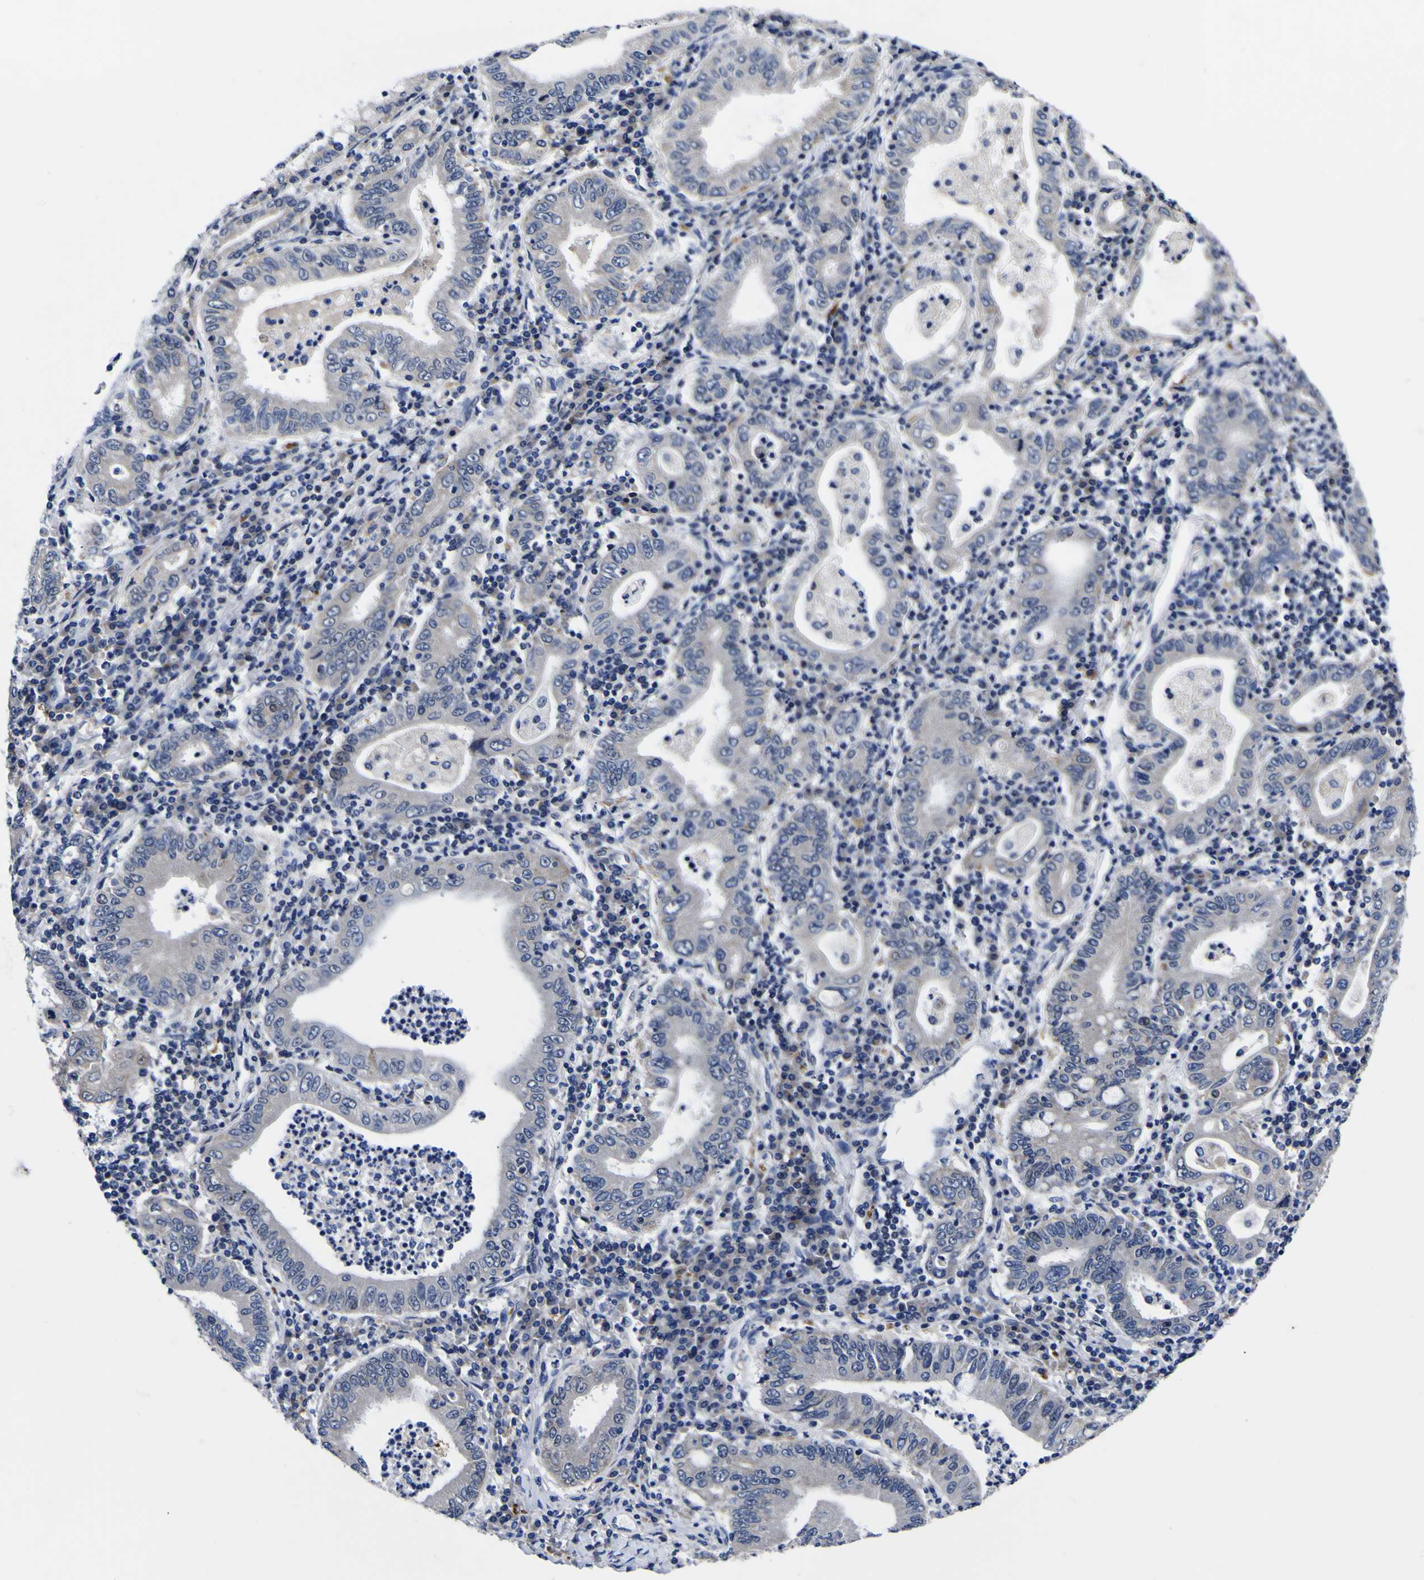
{"staining": {"intensity": "negative", "quantity": "none", "location": "none"}, "tissue": "stomach cancer", "cell_type": "Tumor cells", "image_type": "cancer", "snomed": [{"axis": "morphology", "description": "Normal tissue, NOS"}, {"axis": "morphology", "description": "Adenocarcinoma, NOS"}, {"axis": "topography", "description": "Esophagus"}, {"axis": "topography", "description": "Stomach, upper"}, {"axis": "topography", "description": "Peripheral nerve tissue"}], "caption": "Tumor cells are negative for protein expression in human adenocarcinoma (stomach).", "gene": "IGFLR1", "patient": {"sex": "male", "age": 62}}